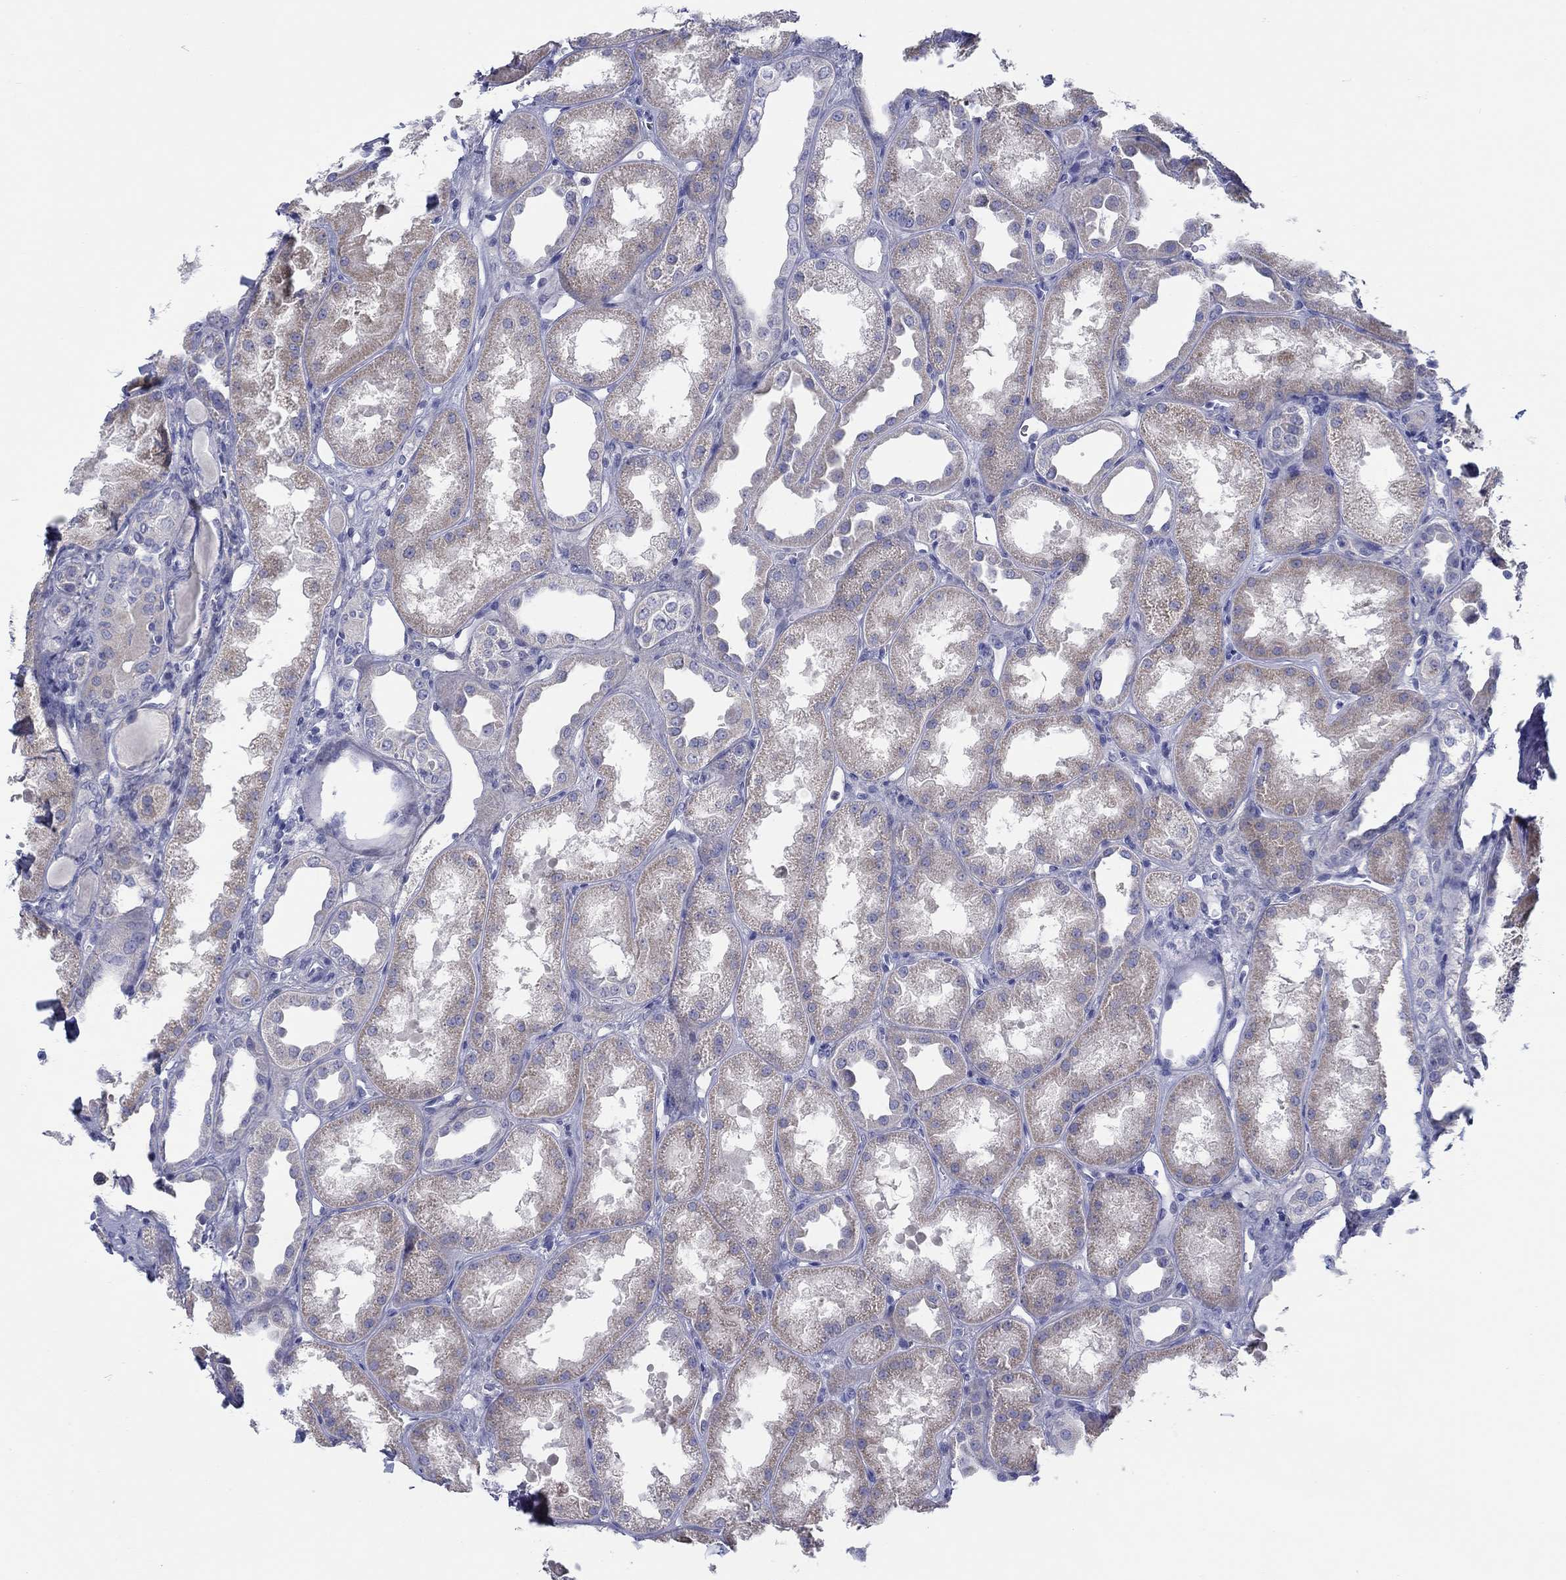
{"staining": {"intensity": "negative", "quantity": "none", "location": "none"}, "tissue": "kidney", "cell_type": "Cells in glomeruli", "image_type": "normal", "snomed": [{"axis": "morphology", "description": "Normal tissue, NOS"}, {"axis": "topography", "description": "Kidney"}], "caption": "An image of kidney stained for a protein demonstrates no brown staining in cells in glomeruli.", "gene": "HAPLN4", "patient": {"sex": "male", "age": 61}}